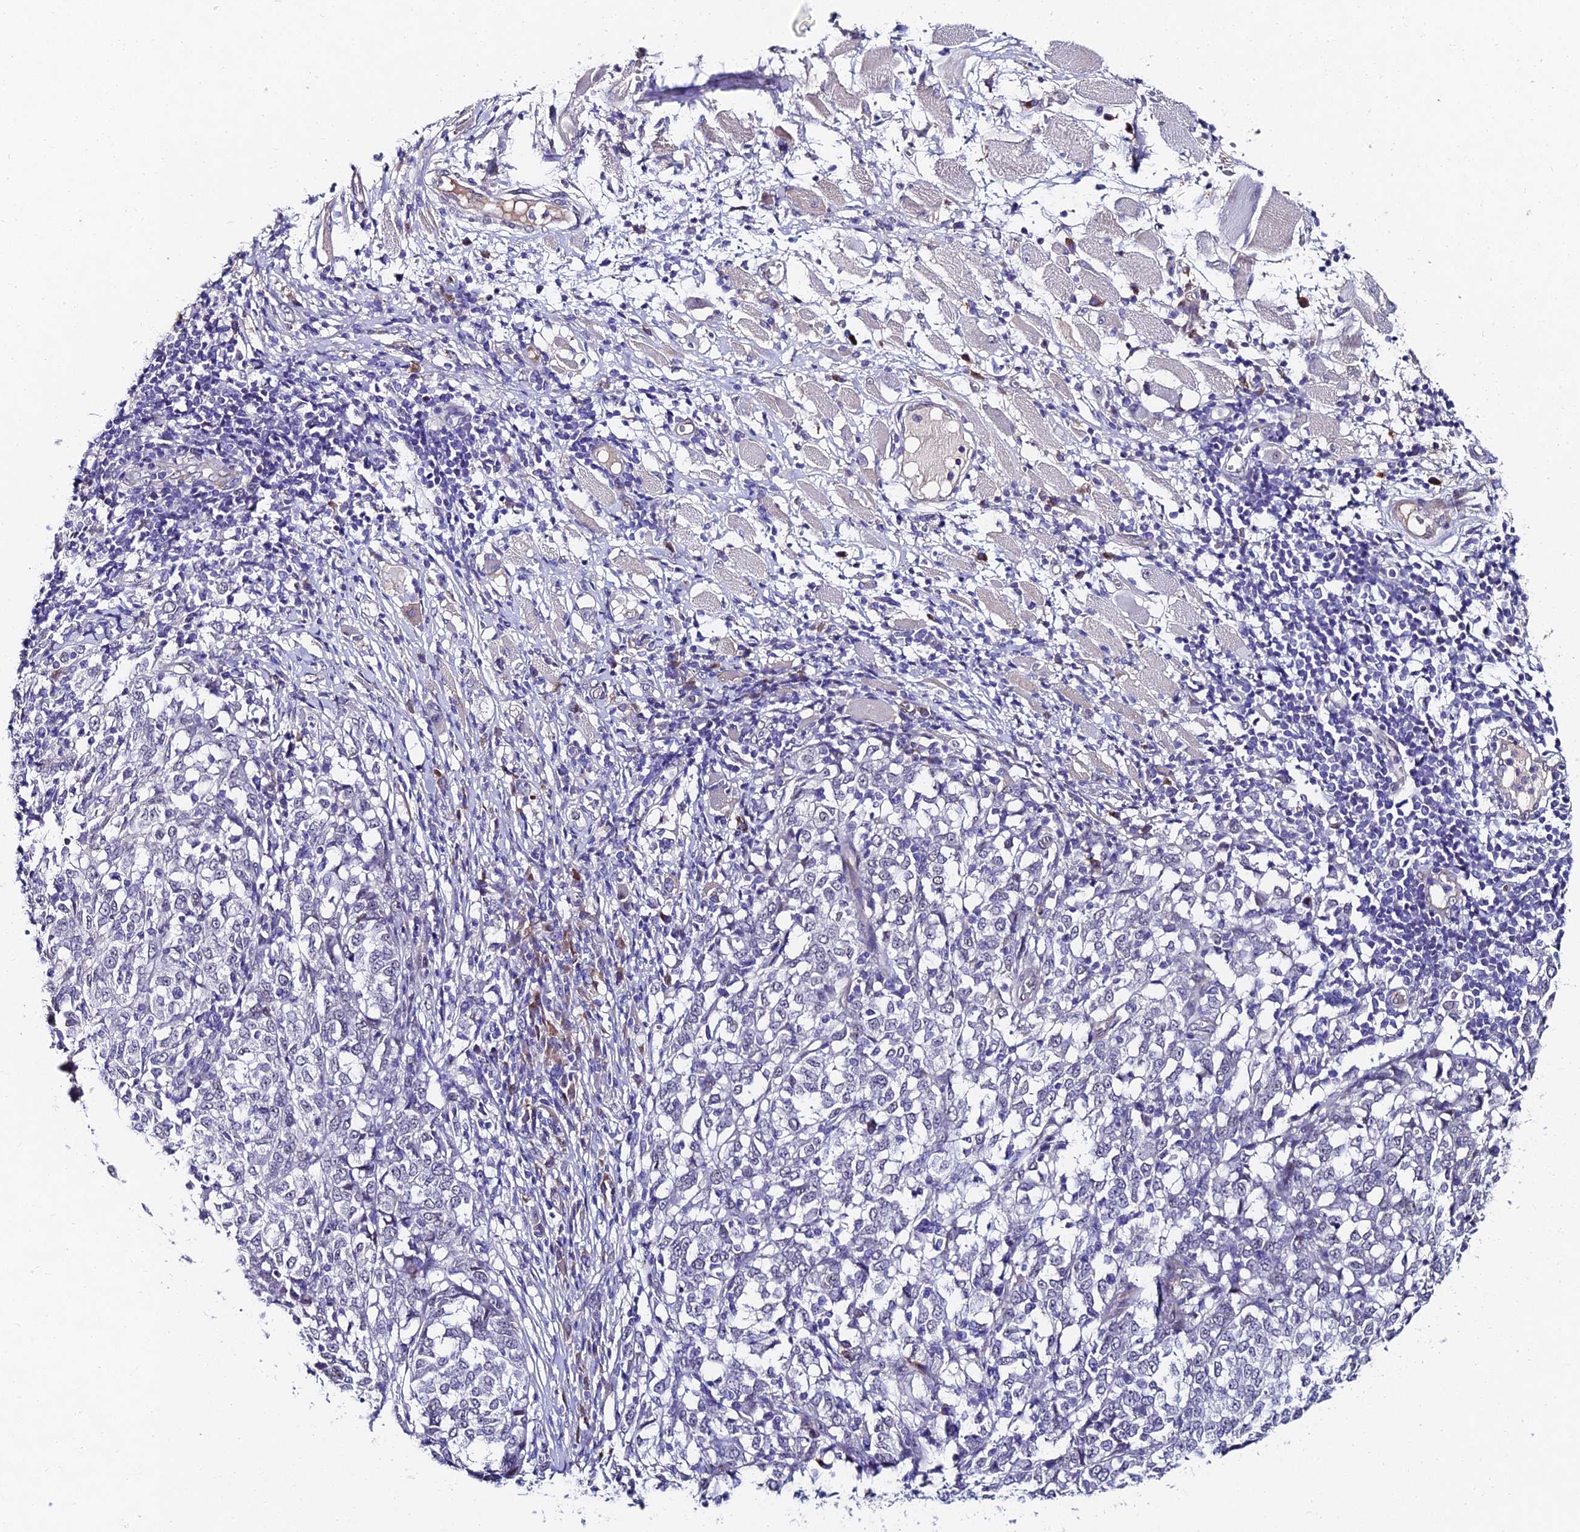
{"staining": {"intensity": "negative", "quantity": "none", "location": "none"}, "tissue": "melanoma", "cell_type": "Tumor cells", "image_type": "cancer", "snomed": [{"axis": "morphology", "description": "Malignant melanoma, NOS"}, {"axis": "topography", "description": "Skin"}], "caption": "Photomicrograph shows no protein expression in tumor cells of melanoma tissue. (DAB IHC, high magnification).", "gene": "TRIM24", "patient": {"sex": "female", "age": 72}}